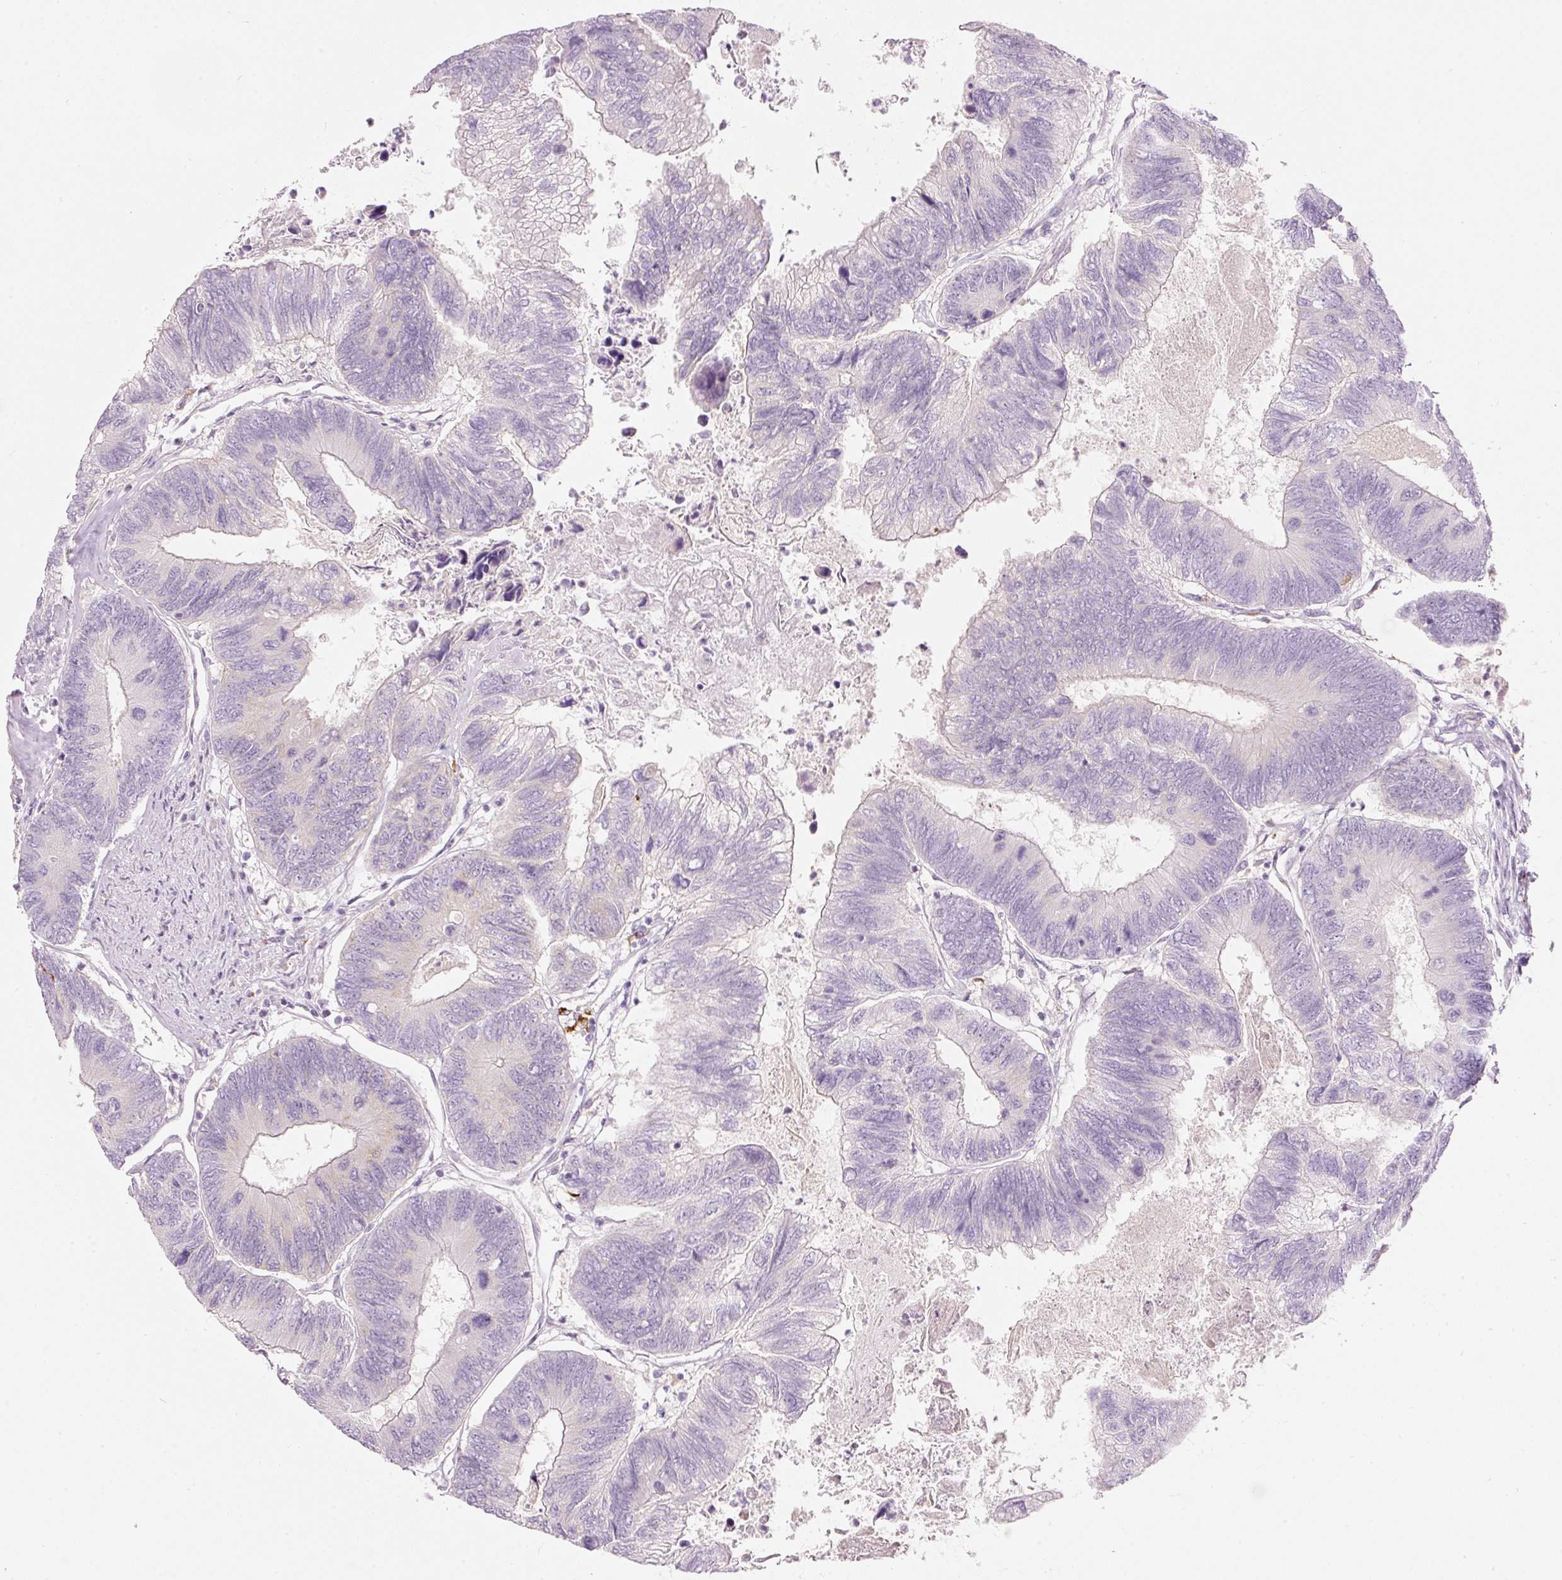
{"staining": {"intensity": "negative", "quantity": "none", "location": "none"}, "tissue": "colorectal cancer", "cell_type": "Tumor cells", "image_type": "cancer", "snomed": [{"axis": "morphology", "description": "Adenocarcinoma, NOS"}, {"axis": "topography", "description": "Colon"}], "caption": "Tumor cells show no significant expression in colorectal cancer.", "gene": "MTHFD2", "patient": {"sex": "female", "age": 67}}